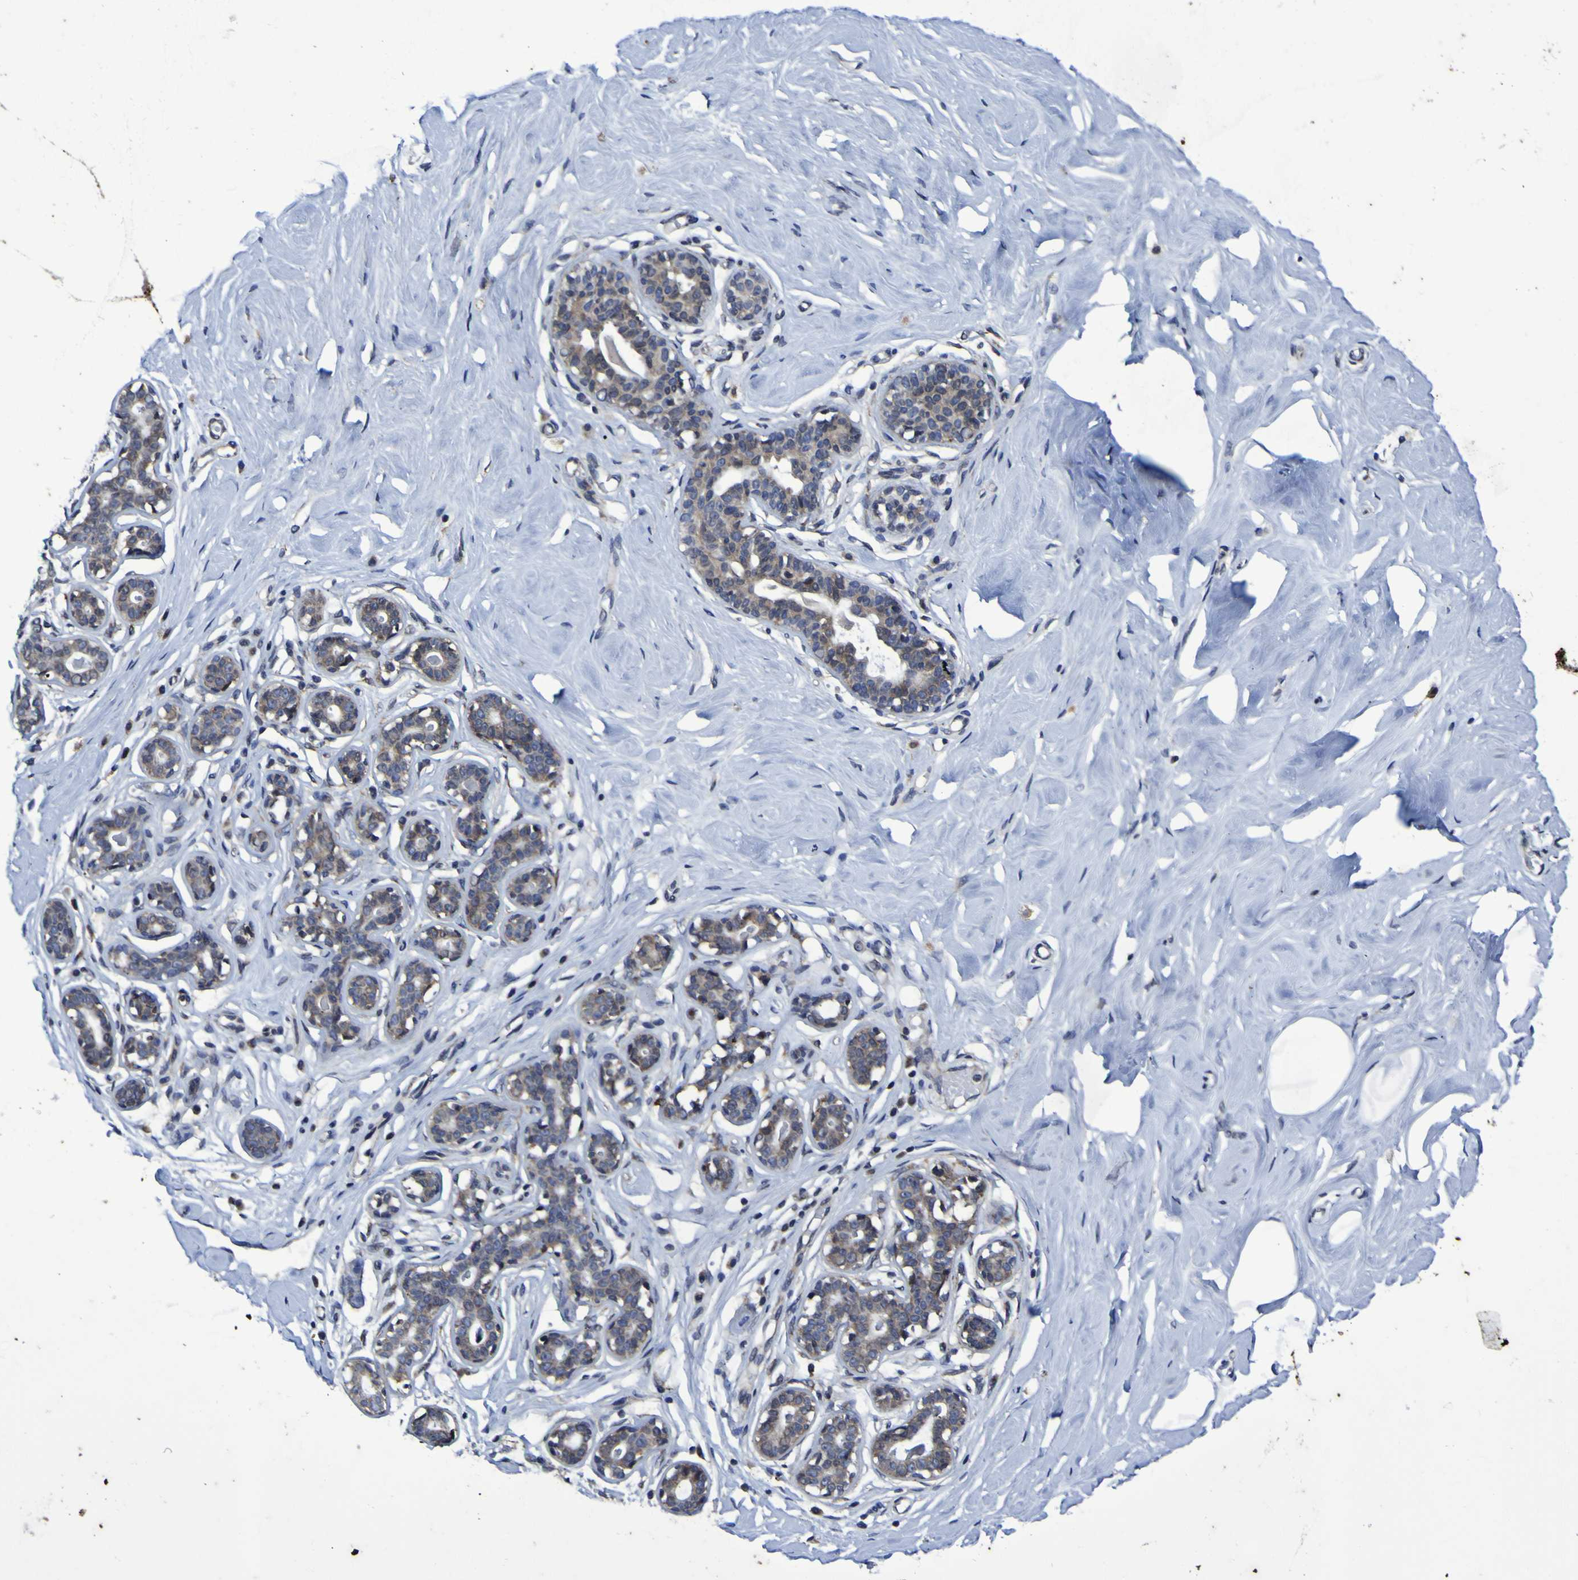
{"staining": {"intensity": "negative", "quantity": "none", "location": "none"}, "tissue": "breast", "cell_type": "Adipocytes", "image_type": "normal", "snomed": [{"axis": "morphology", "description": "Normal tissue, NOS"}, {"axis": "topography", "description": "Breast"}], "caption": "This is a histopathology image of IHC staining of benign breast, which shows no expression in adipocytes. (DAB (3,3'-diaminobenzidine) immunohistochemistry with hematoxylin counter stain).", "gene": "P3H1", "patient": {"sex": "female", "age": 23}}